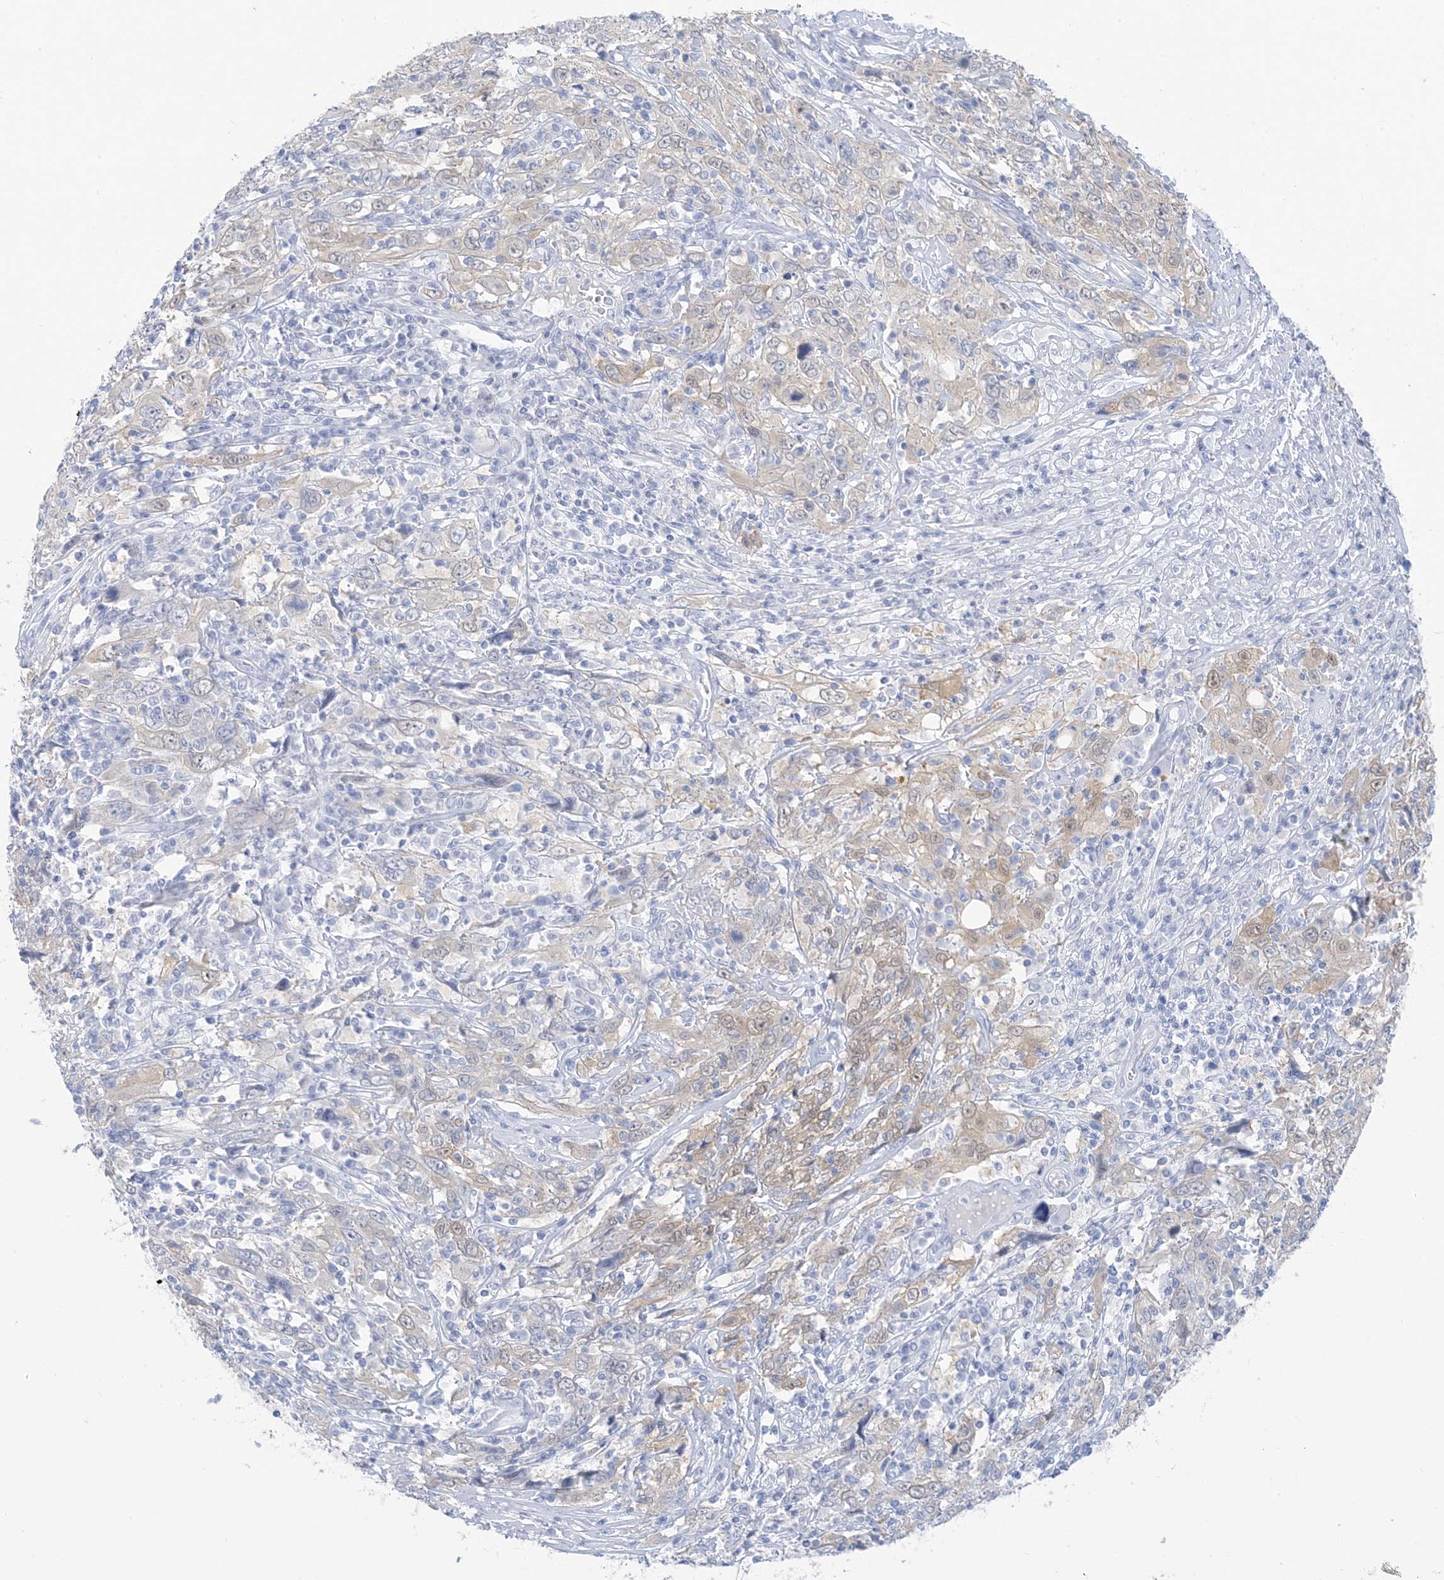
{"staining": {"intensity": "weak", "quantity": "<25%", "location": "cytoplasmic/membranous"}, "tissue": "cervical cancer", "cell_type": "Tumor cells", "image_type": "cancer", "snomed": [{"axis": "morphology", "description": "Squamous cell carcinoma, NOS"}, {"axis": "topography", "description": "Cervix"}], "caption": "The histopathology image demonstrates no staining of tumor cells in cervical squamous cell carcinoma.", "gene": "SH3YL1", "patient": {"sex": "female", "age": 46}}